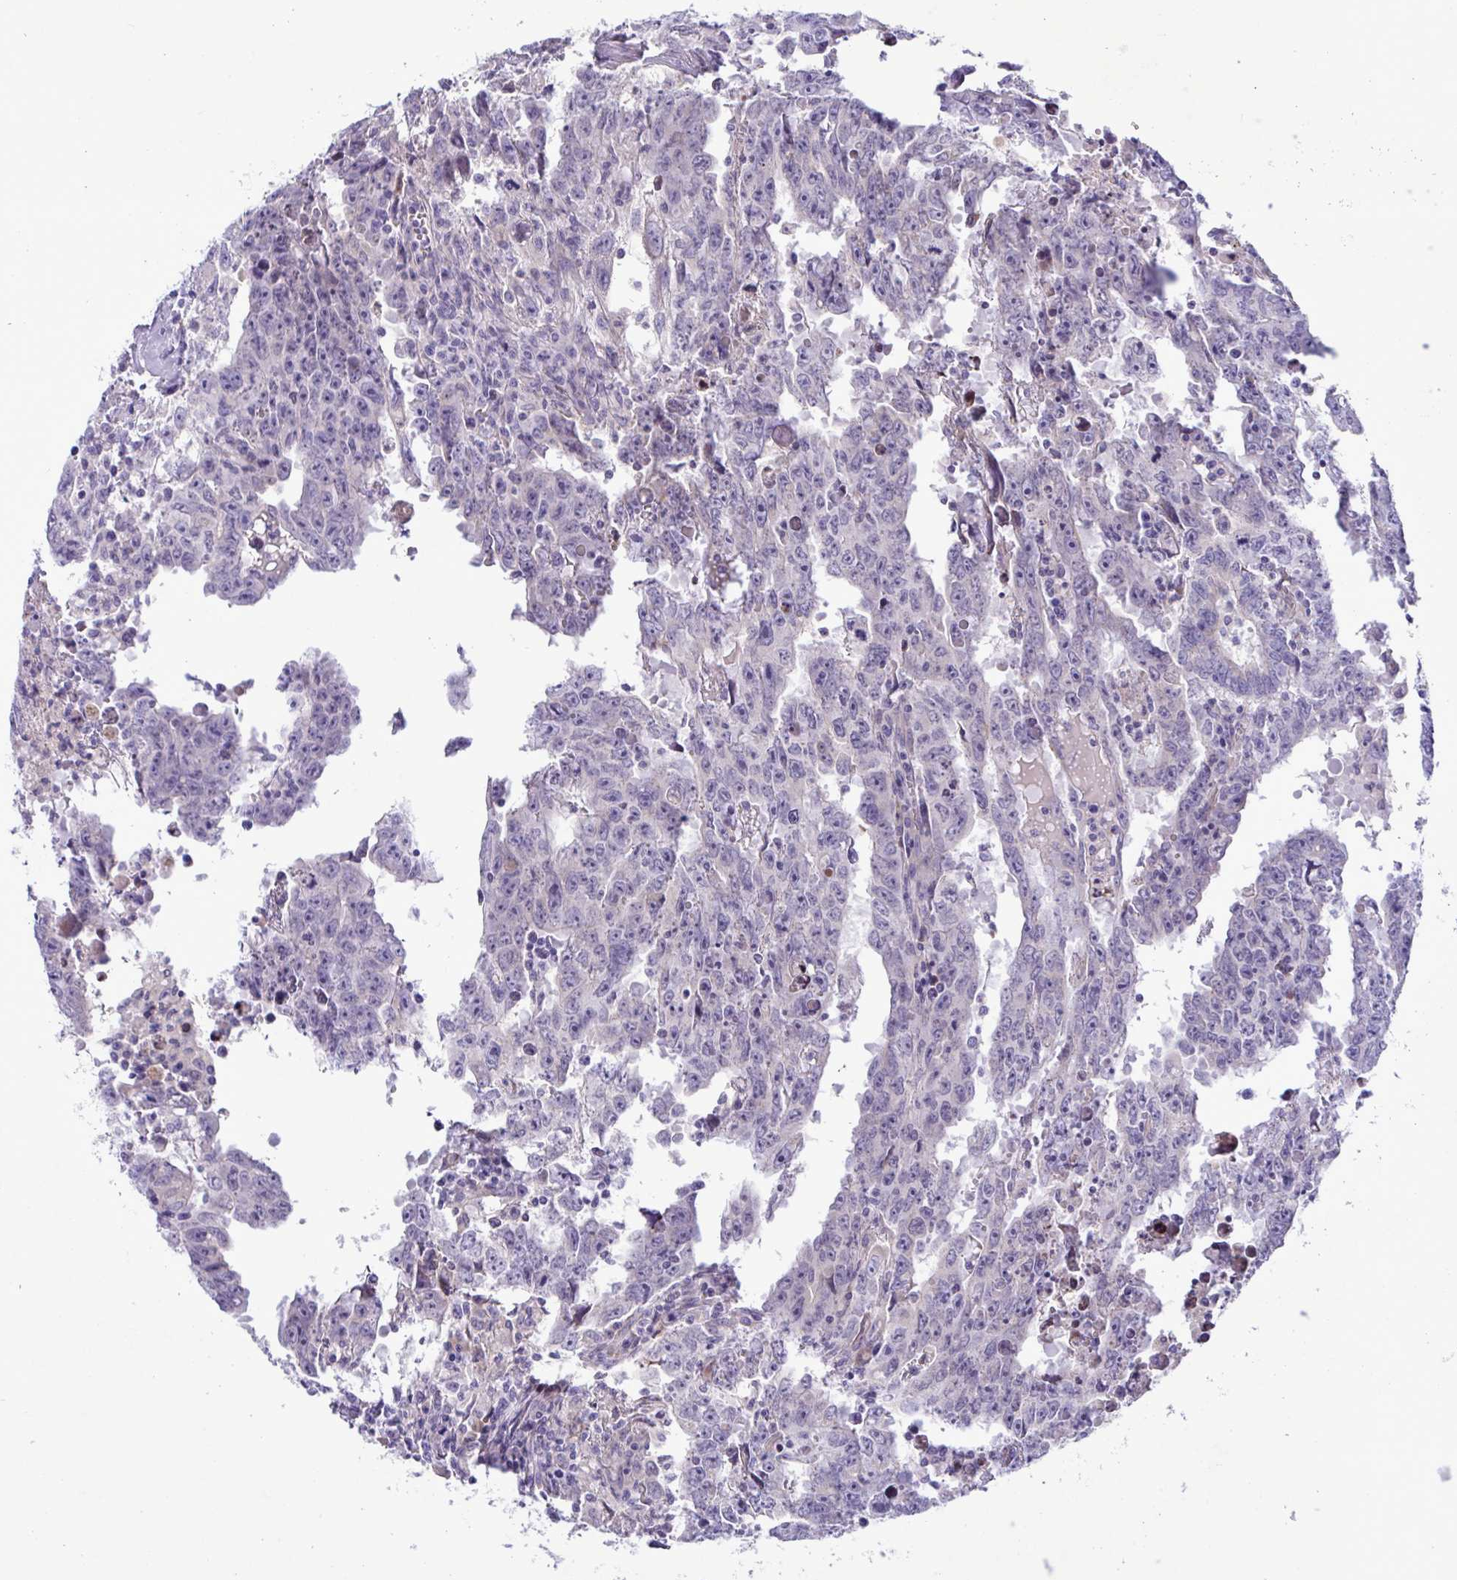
{"staining": {"intensity": "negative", "quantity": "none", "location": "none"}, "tissue": "testis cancer", "cell_type": "Tumor cells", "image_type": "cancer", "snomed": [{"axis": "morphology", "description": "Carcinoma, Embryonal, NOS"}, {"axis": "topography", "description": "Testis"}], "caption": "Immunohistochemistry of human testis cancer shows no expression in tumor cells. (DAB IHC, high magnification).", "gene": "FAM86B1", "patient": {"sex": "male", "age": 22}}